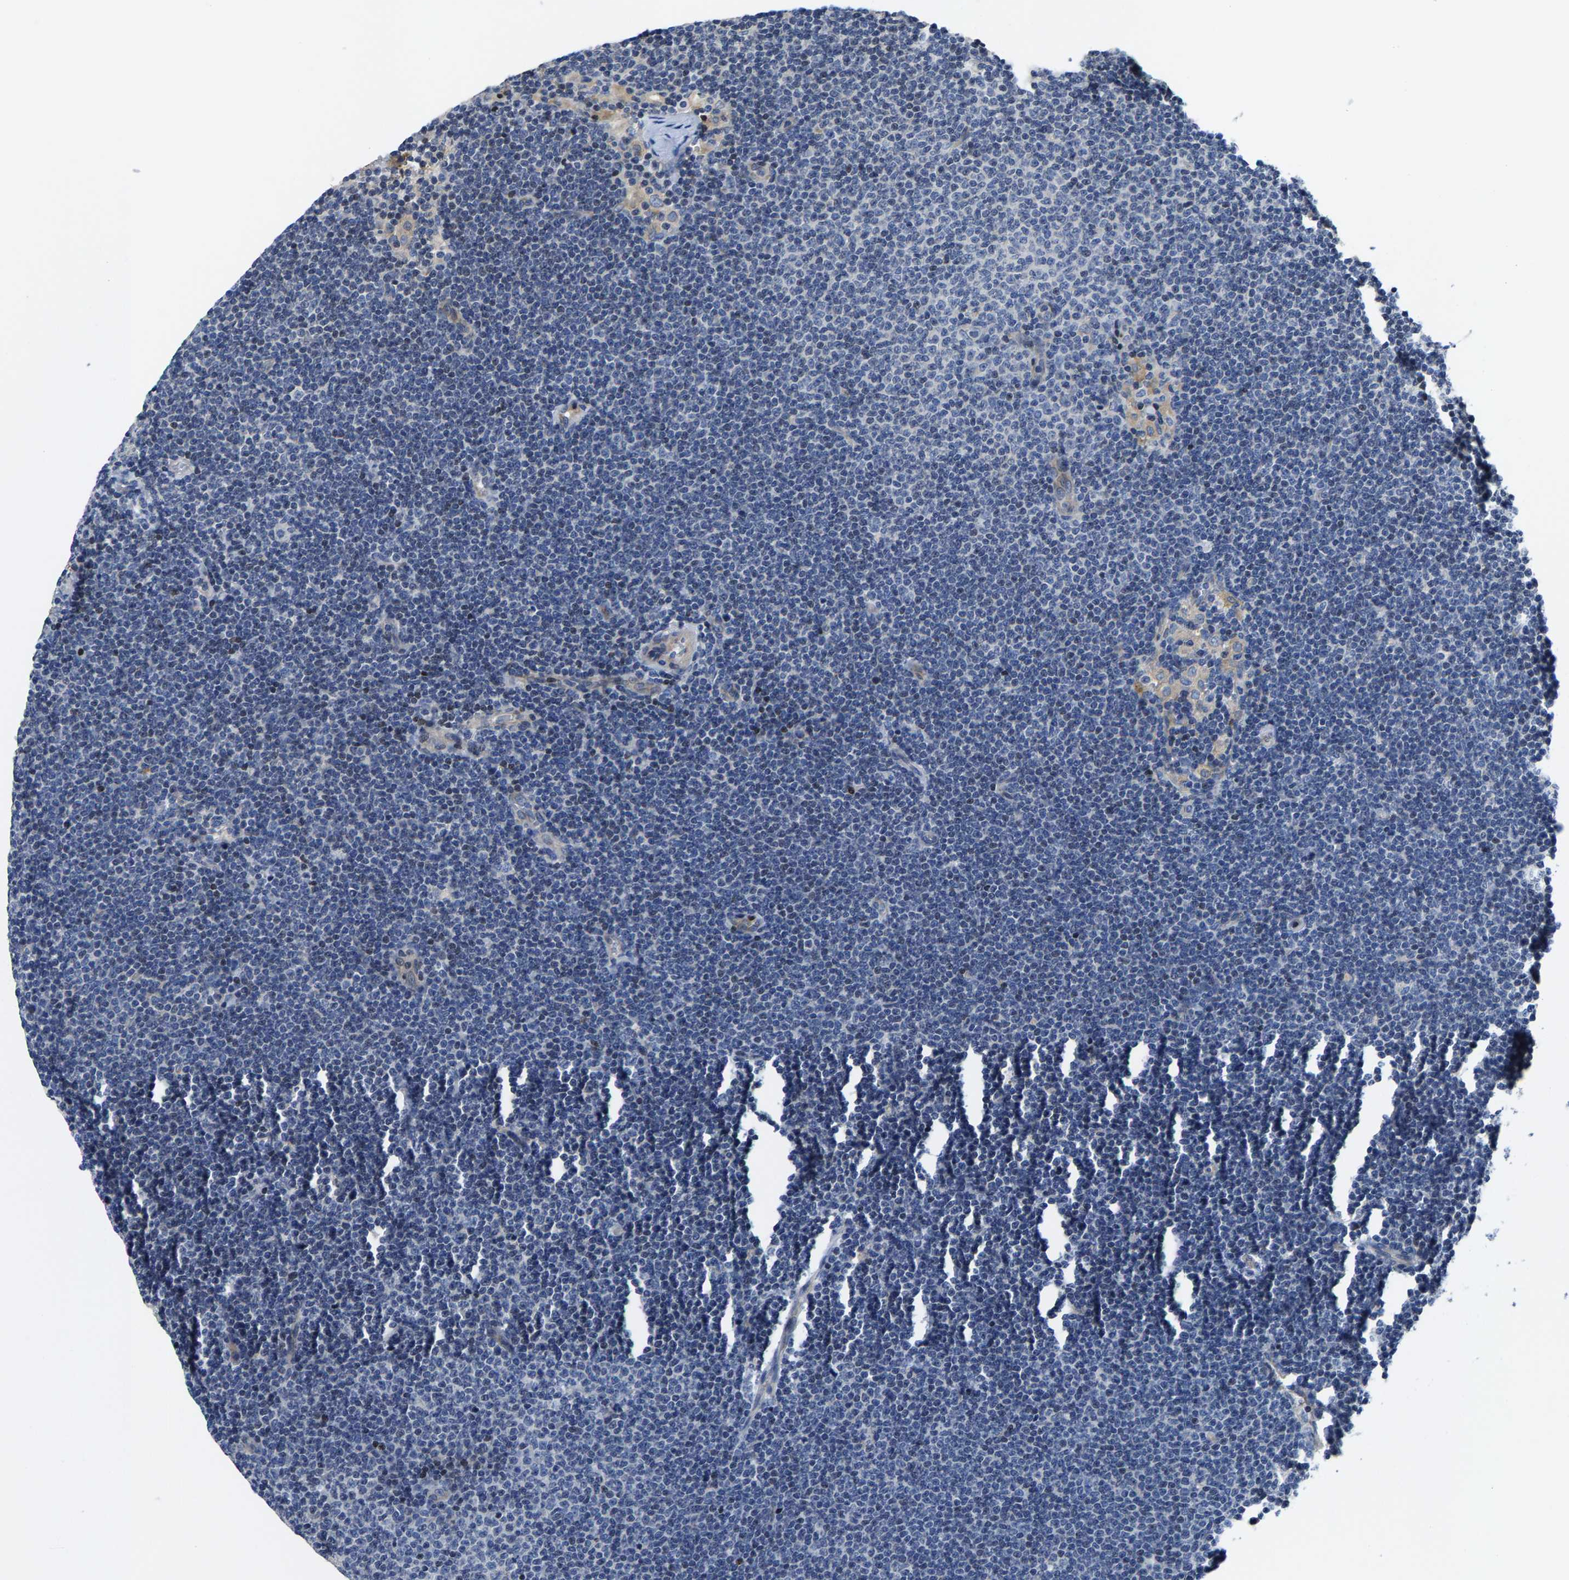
{"staining": {"intensity": "negative", "quantity": "none", "location": "none"}, "tissue": "lymphoma", "cell_type": "Tumor cells", "image_type": "cancer", "snomed": [{"axis": "morphology", "description": "Malignant lymphoma, non-Hodgkin's type, Low grade"}, {"axis": "topography", "description": "Lymph node"}], "caption": "Tumor cells show no significant staining in malignant lymphoma, non-Hodgkin's type (low-grade).", "gene": "AGBL3", "patient": {"sex": "female", "age": 53}}